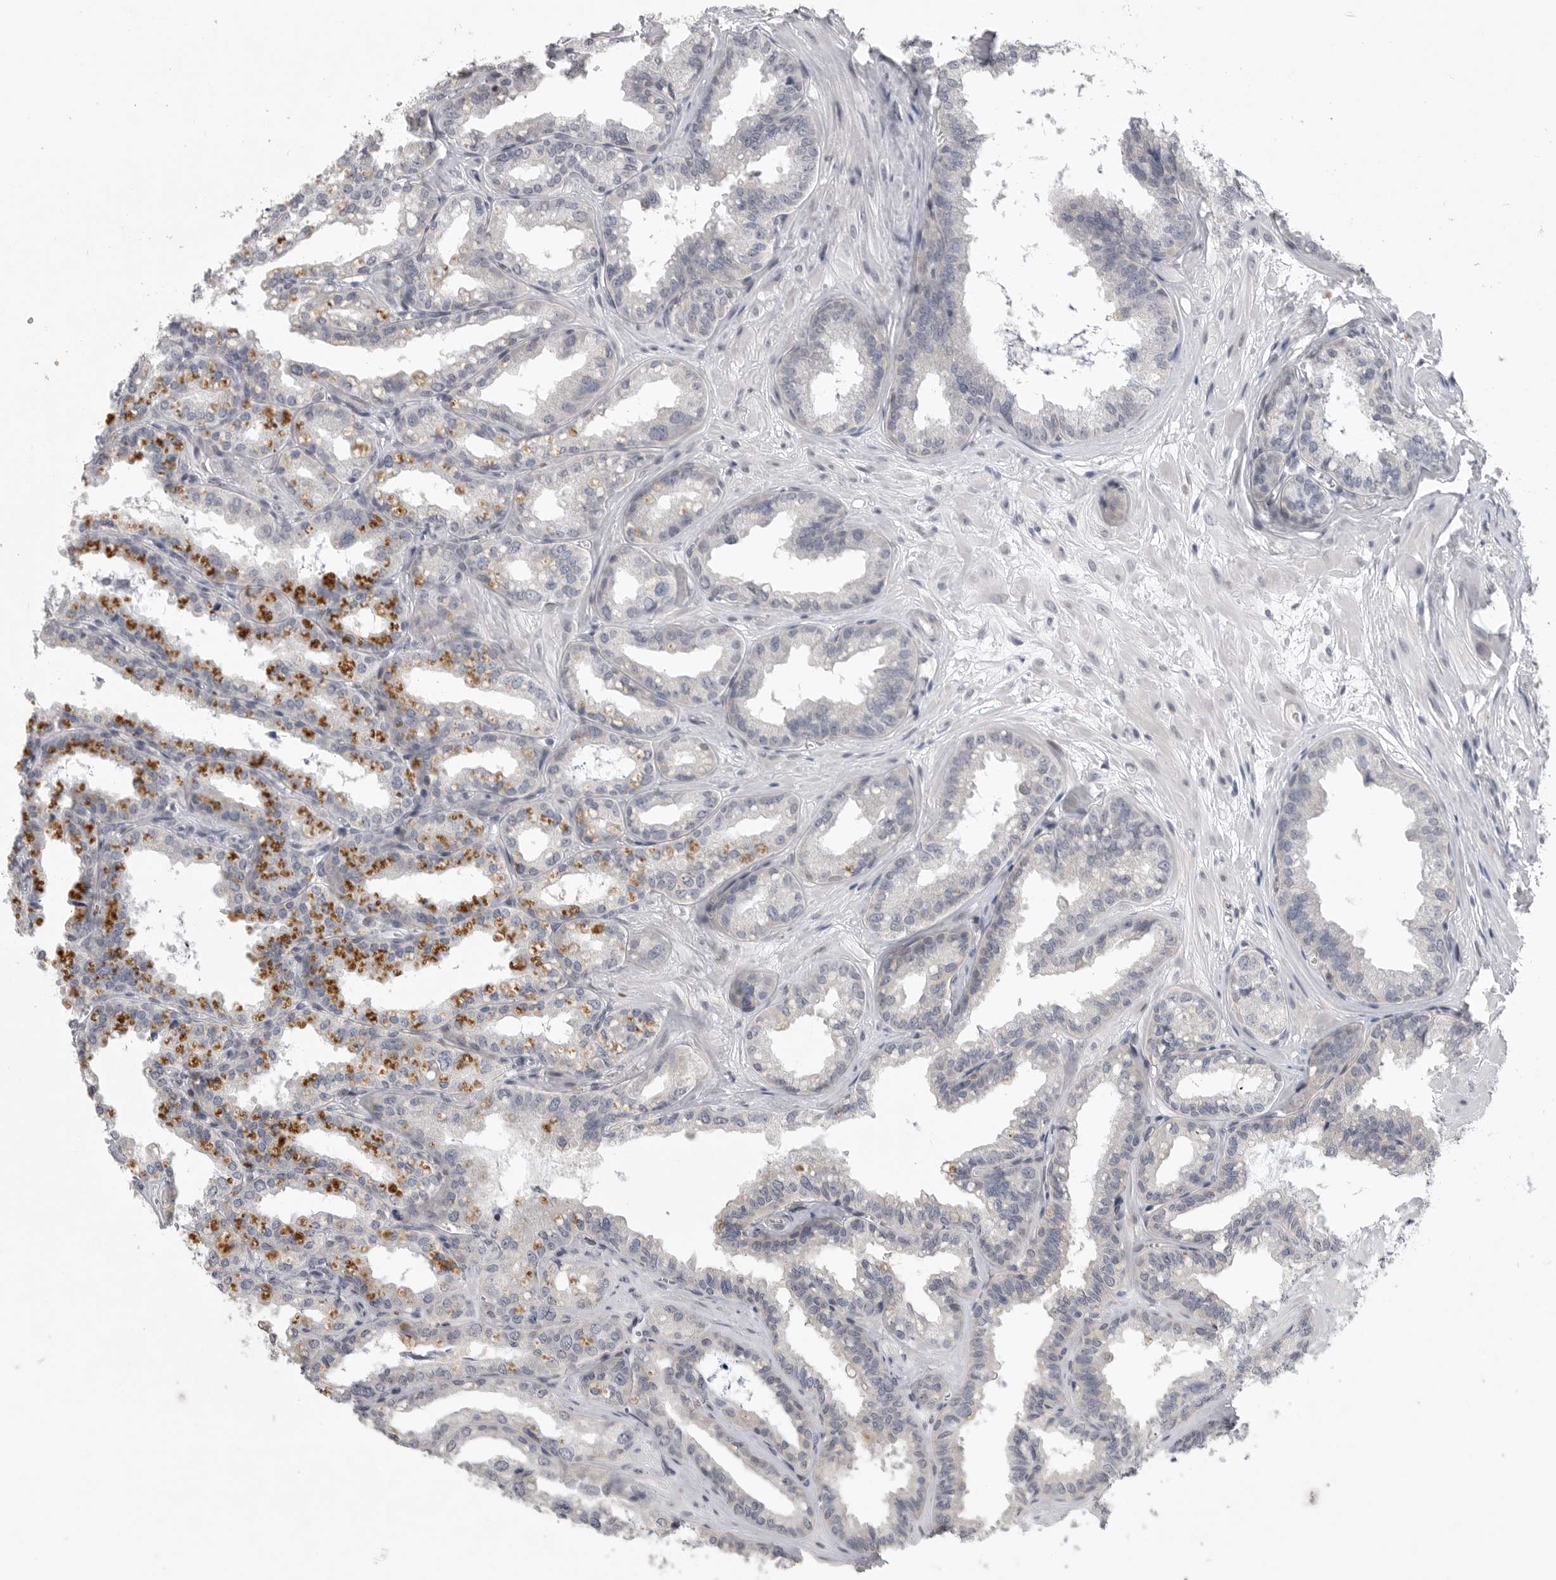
{"staining": {"intensity": "weak", "quantity": "<25%", "location": "cytoplasmic/membranous"}, "tissue": "seminal vesicle", "cell_type": "Glandular cells", "image_type": "normal", "snomed": [{"axis": "morphology", "description": "Normal tissue, NOS"}, {"axis": "topography", "description": "Prostate"}, {"axis": "topography", "description": "Seminal veicle"}], "caption": "Immunohistochemical staining of normal human seminal vesicle demonstrates no significant staining in glandular cells.", "gene": "FBXO43", "patient": {"sex": "male", "age": 51}}